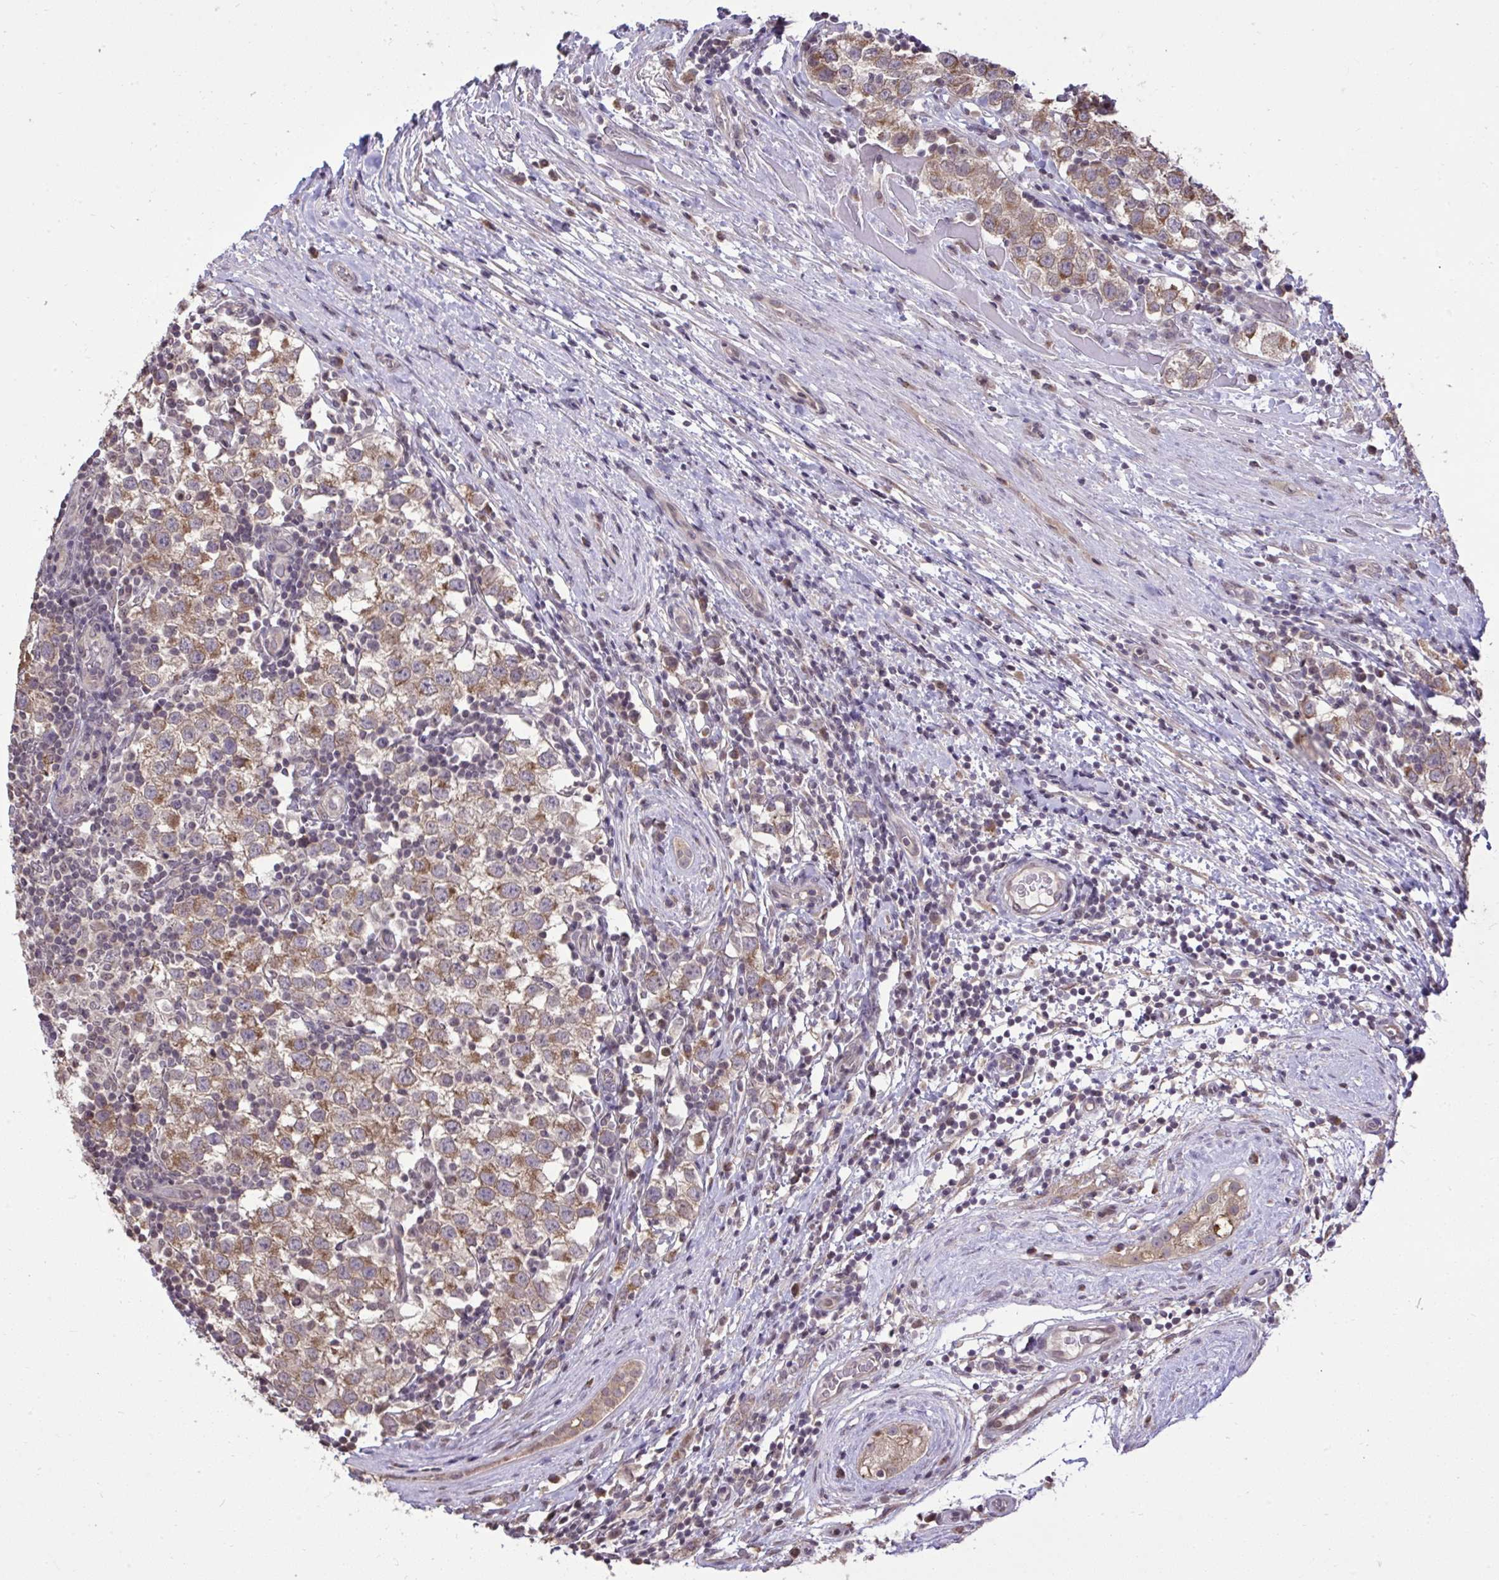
{"staining": {"intensity": "moderate", "quantity": ">75%", "location": "cytoplasmic/membranous"}, "tissue": "testis cancer", "cell_type": "Tumor cells", "image_type": "cancer", "snomed": [{"axis": "morphology", "description": "Seminoma, NOS"}, {"axis": "topography", "description": "Testis"}], "caption": "An image of human seminoma (testis) stained for a protein reveals moderate cytoplasmic/membranous brown staining in tumor cells. (Stains: DAB (3,3'-diaminobenzidine) in brown, nuclei in blue, Microscopy: brightfield microscopy at high magnification).", "gene": "CYP20A1", "patient": {"sex": "male", "age": 34}}